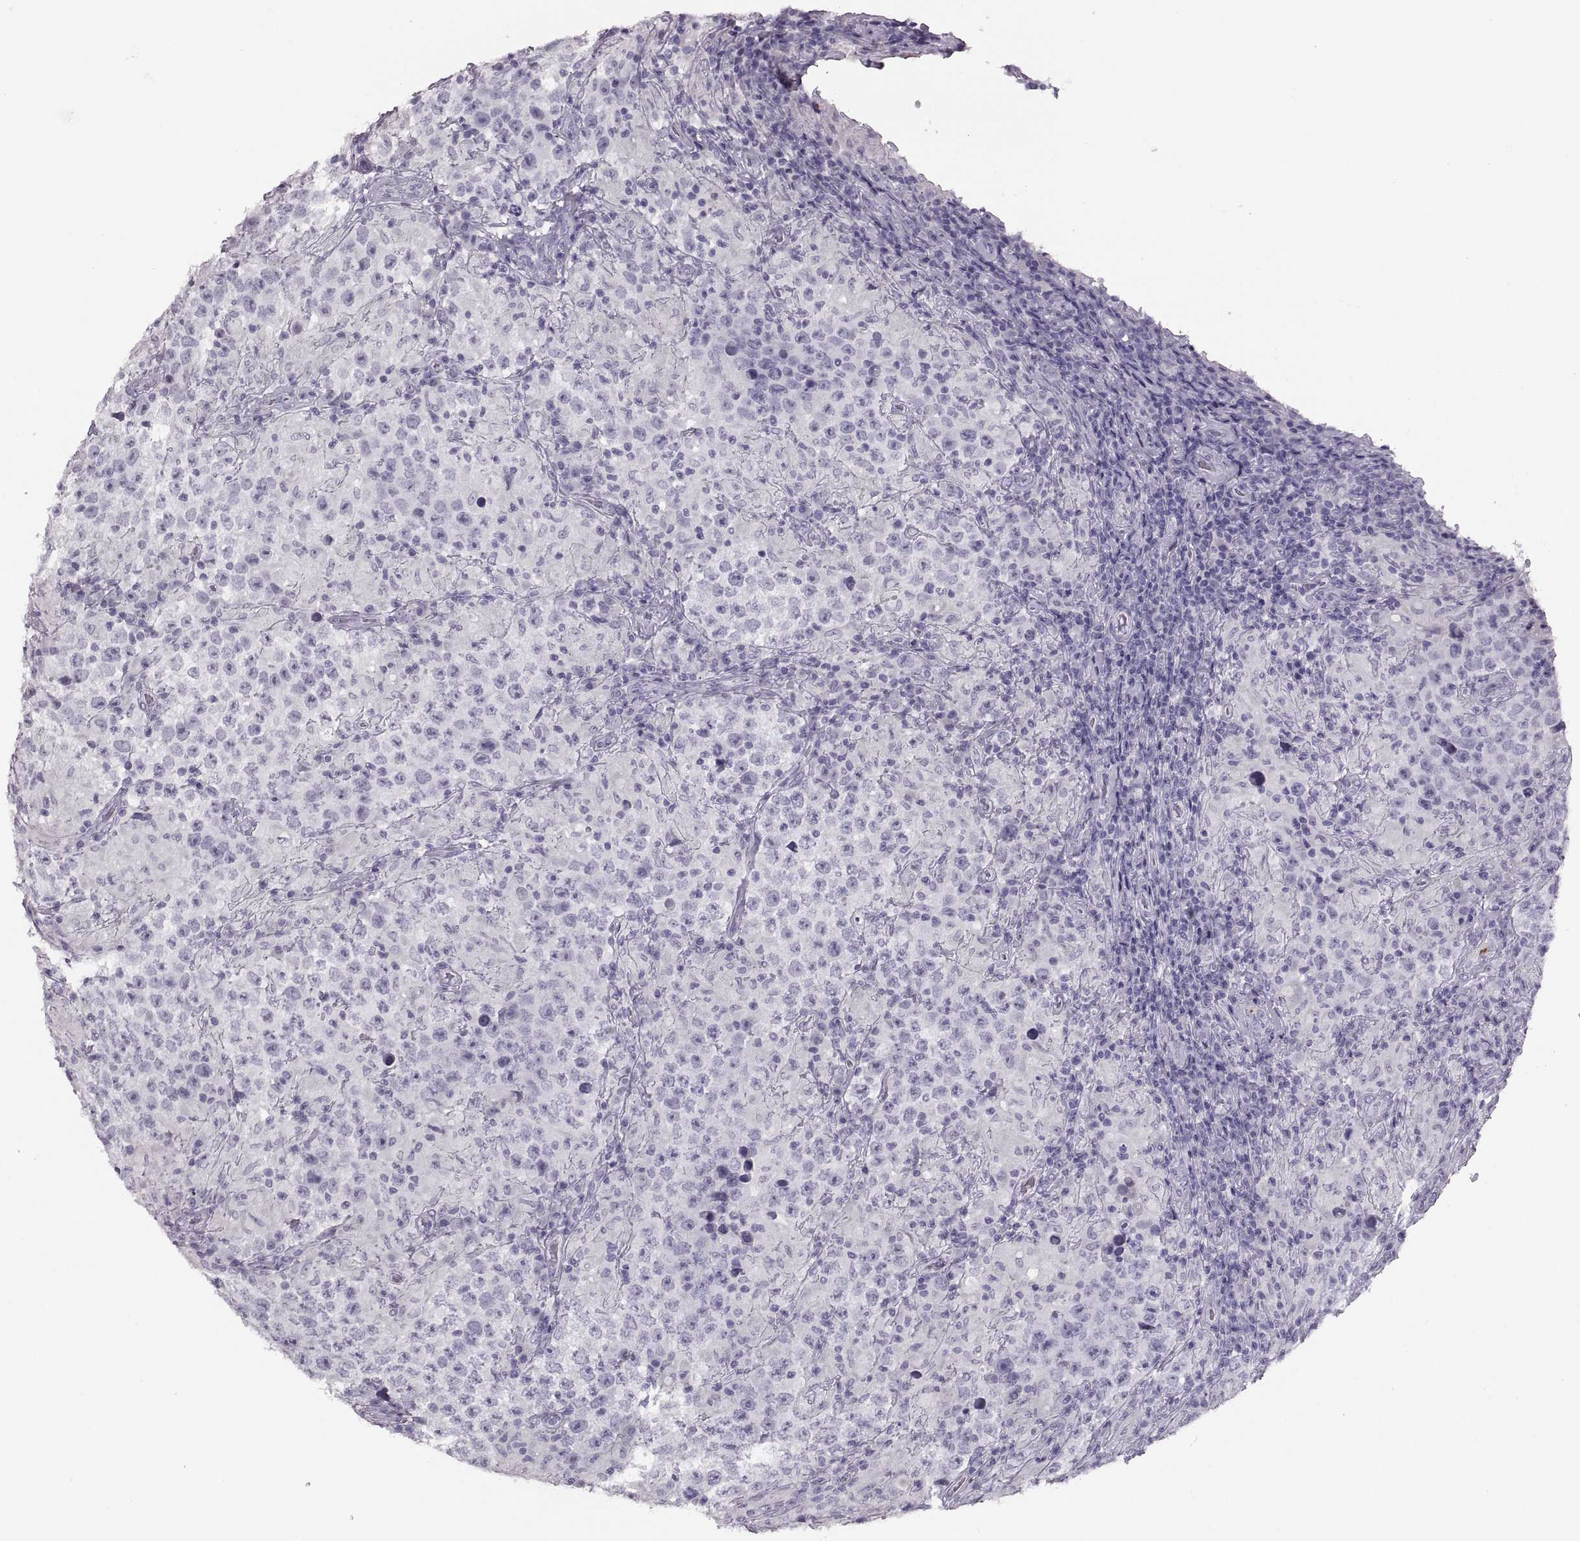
{"staining": {"intensity": "negative", "quantity": "none", "location": "none"}, "tissue": "testis cancer", "cell_type": "Tumor cells", "image_type": "cancer", "snomed": [{"axis": "morphology", "description": "Seminoma, NOS"}, {"axis": "morphology", "description": "Carcinoma, Embryonal, NOS"}, {"axis": "topography", "description": "Testis"}], "caption": "High power microscopy micrograph of an immunohistochemistry (IHC) micrograph of testis embryonal carcinoma, revealing no significant positivity in tumor cells.", "gene": "MILR1", "patient": {"sex": "male", "age": 41}}